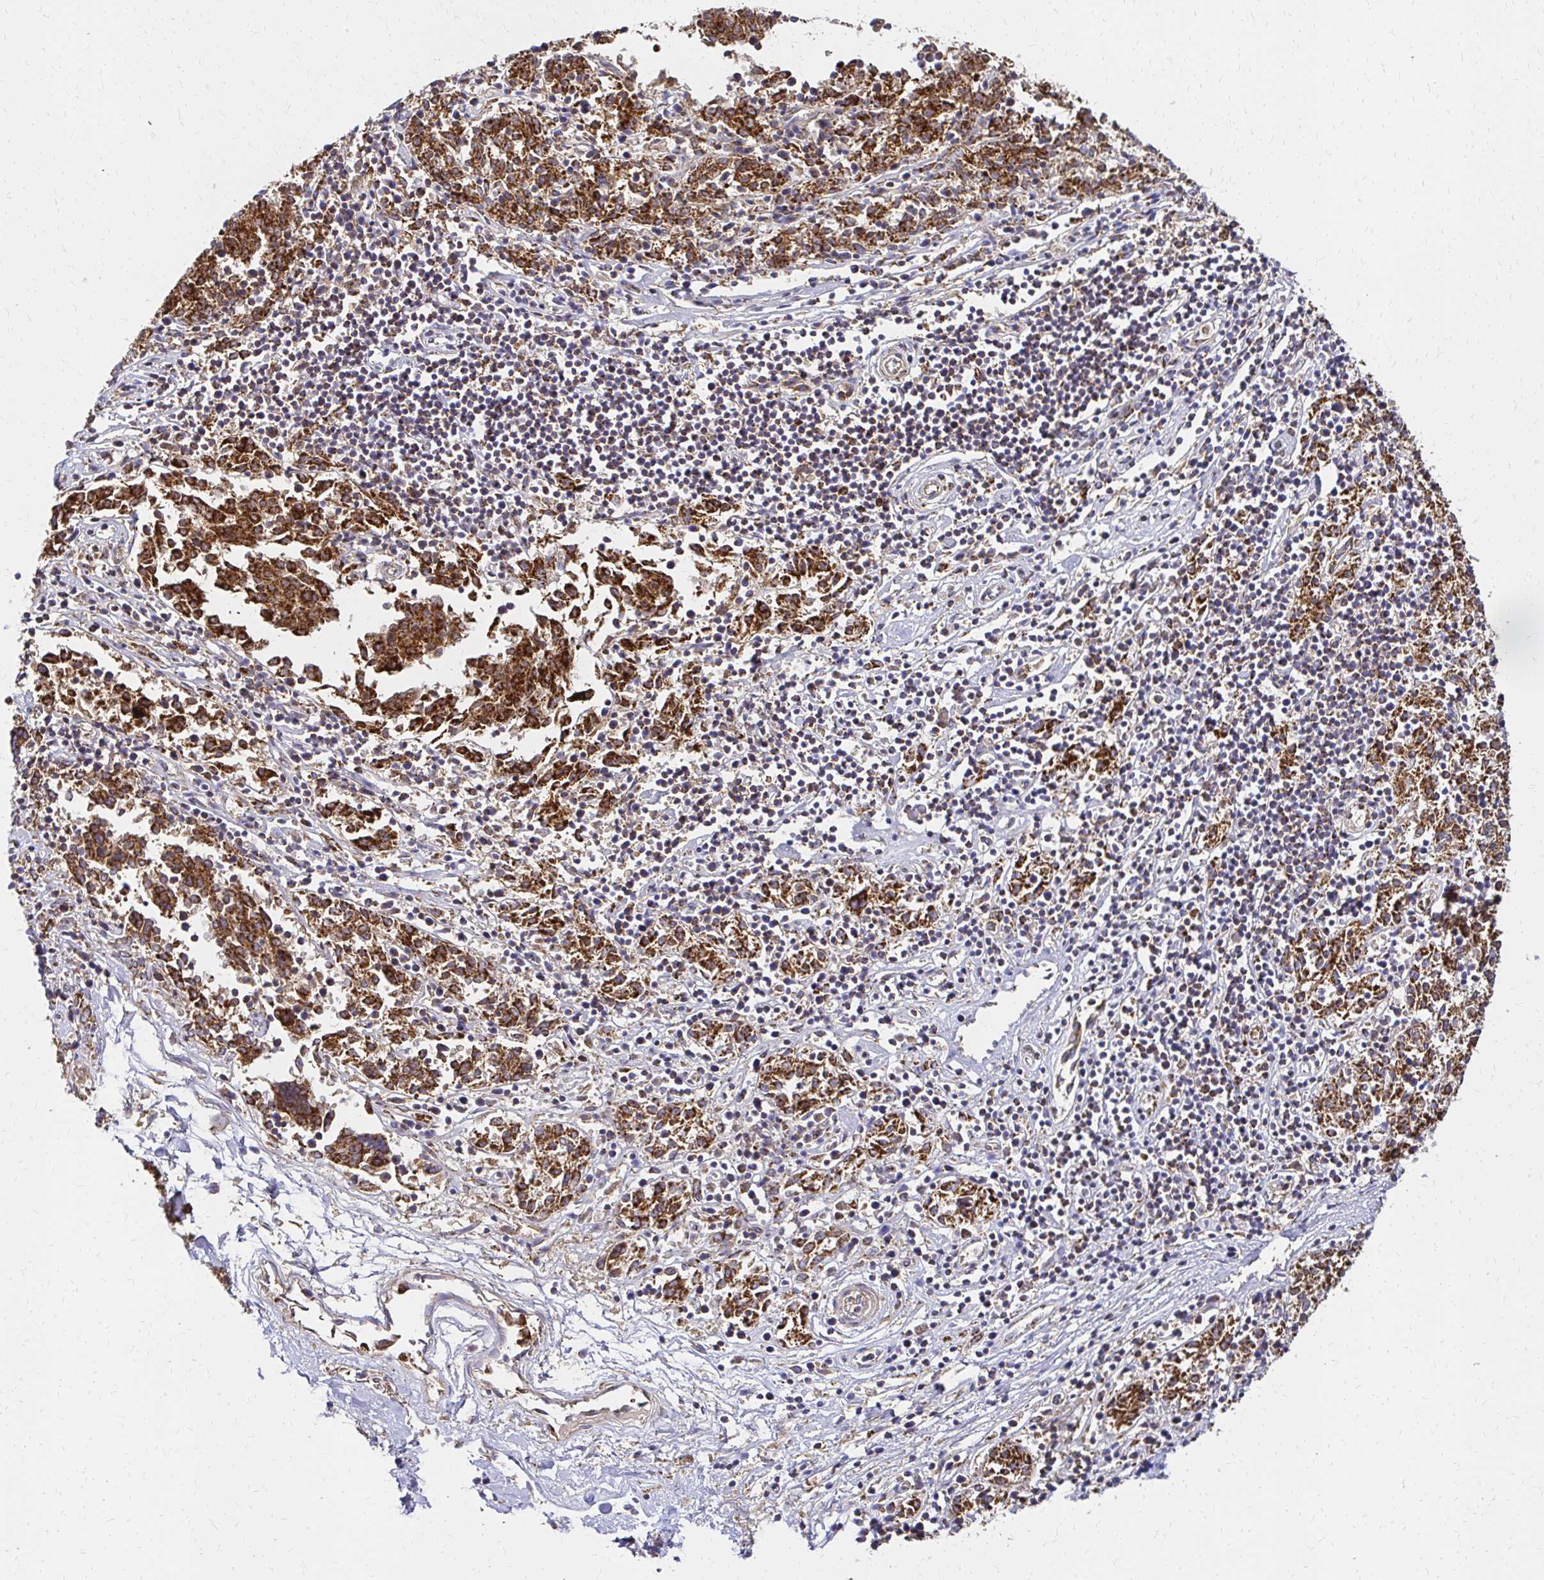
{"staining": {"intensity": "strong", "quantity": ">75%", "location": "cytoplasmic/membranous"}, "tissue": "melanoma", "cell_type": "Tumor cells", "image_type": "cancer", "snomed": [{"axis": "morphology", "description": "Malignant melanoma, NOS"}, {"axis": "topography", "description": "Skin"}], "caption": "IHC micrograph of neoplastic tissue: human melanoma stained using immunohistochemistry (IHC) demonstrates high levels of strong protein expression localized specifically in the cytoplasmic/membranous of tumor cells, appearing as a cytoplasmic/membranous brown color.", "gene": "MRPL13", "patient": {"sex": "female", "age": 72}}